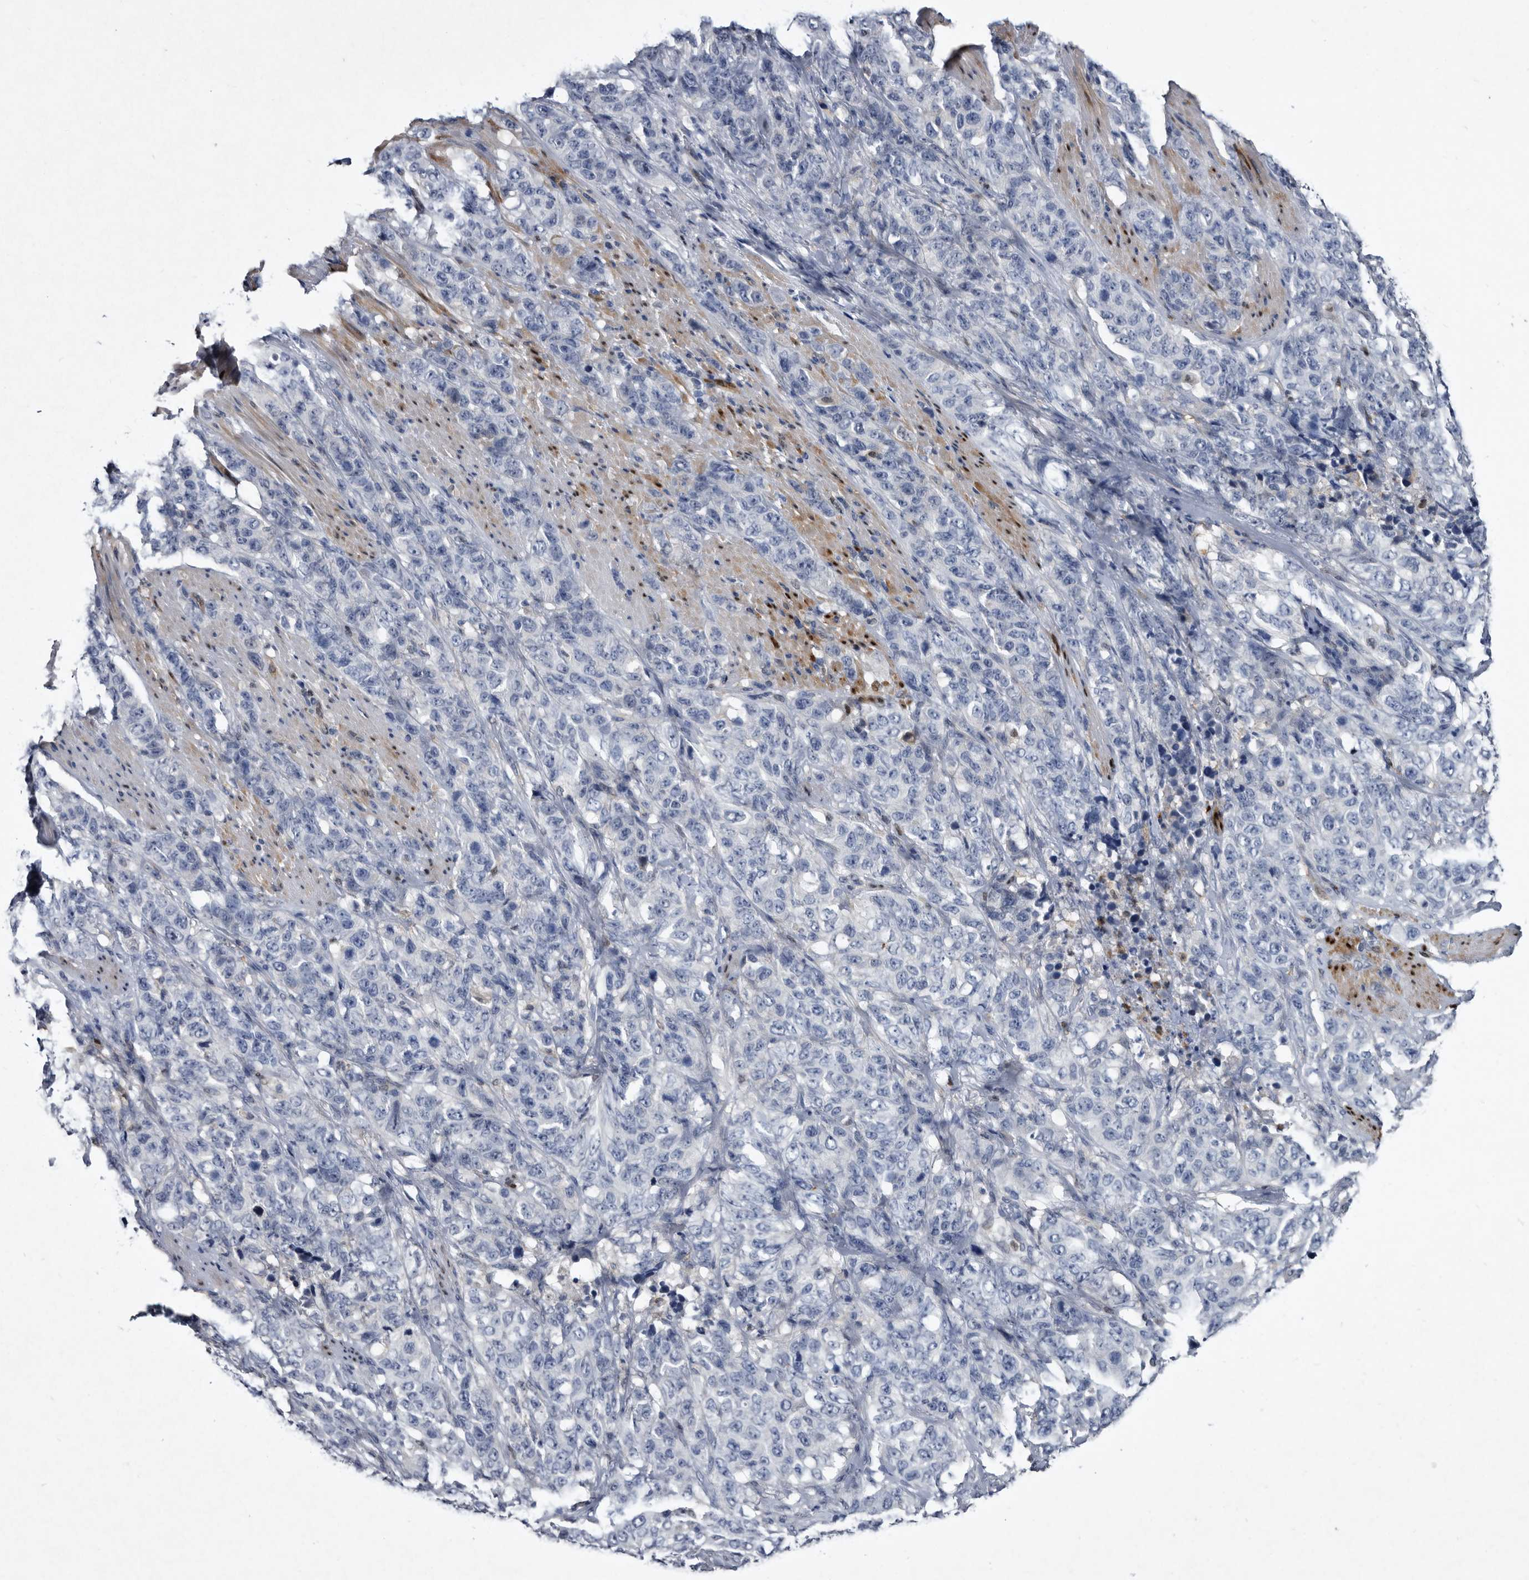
{"staining": {"intensity": "negative", "quantity": "none", "location": "none"}, "tissue": "stomach cancer", "cell_type": "Tumor cells", "image_type": "cancer", "snomed": [{"axis": "morphology", "description": "Adenocarcinoma, NOS"}, {"axis": "topography", "description": "Stomach"}], "caption": "This is an immunohistochemistry histopathology image of human stomach cancer. There is no positivity in tumor cells.", "gene": "SERPINB8", "patient": {"sex": "male", "age": 48}}